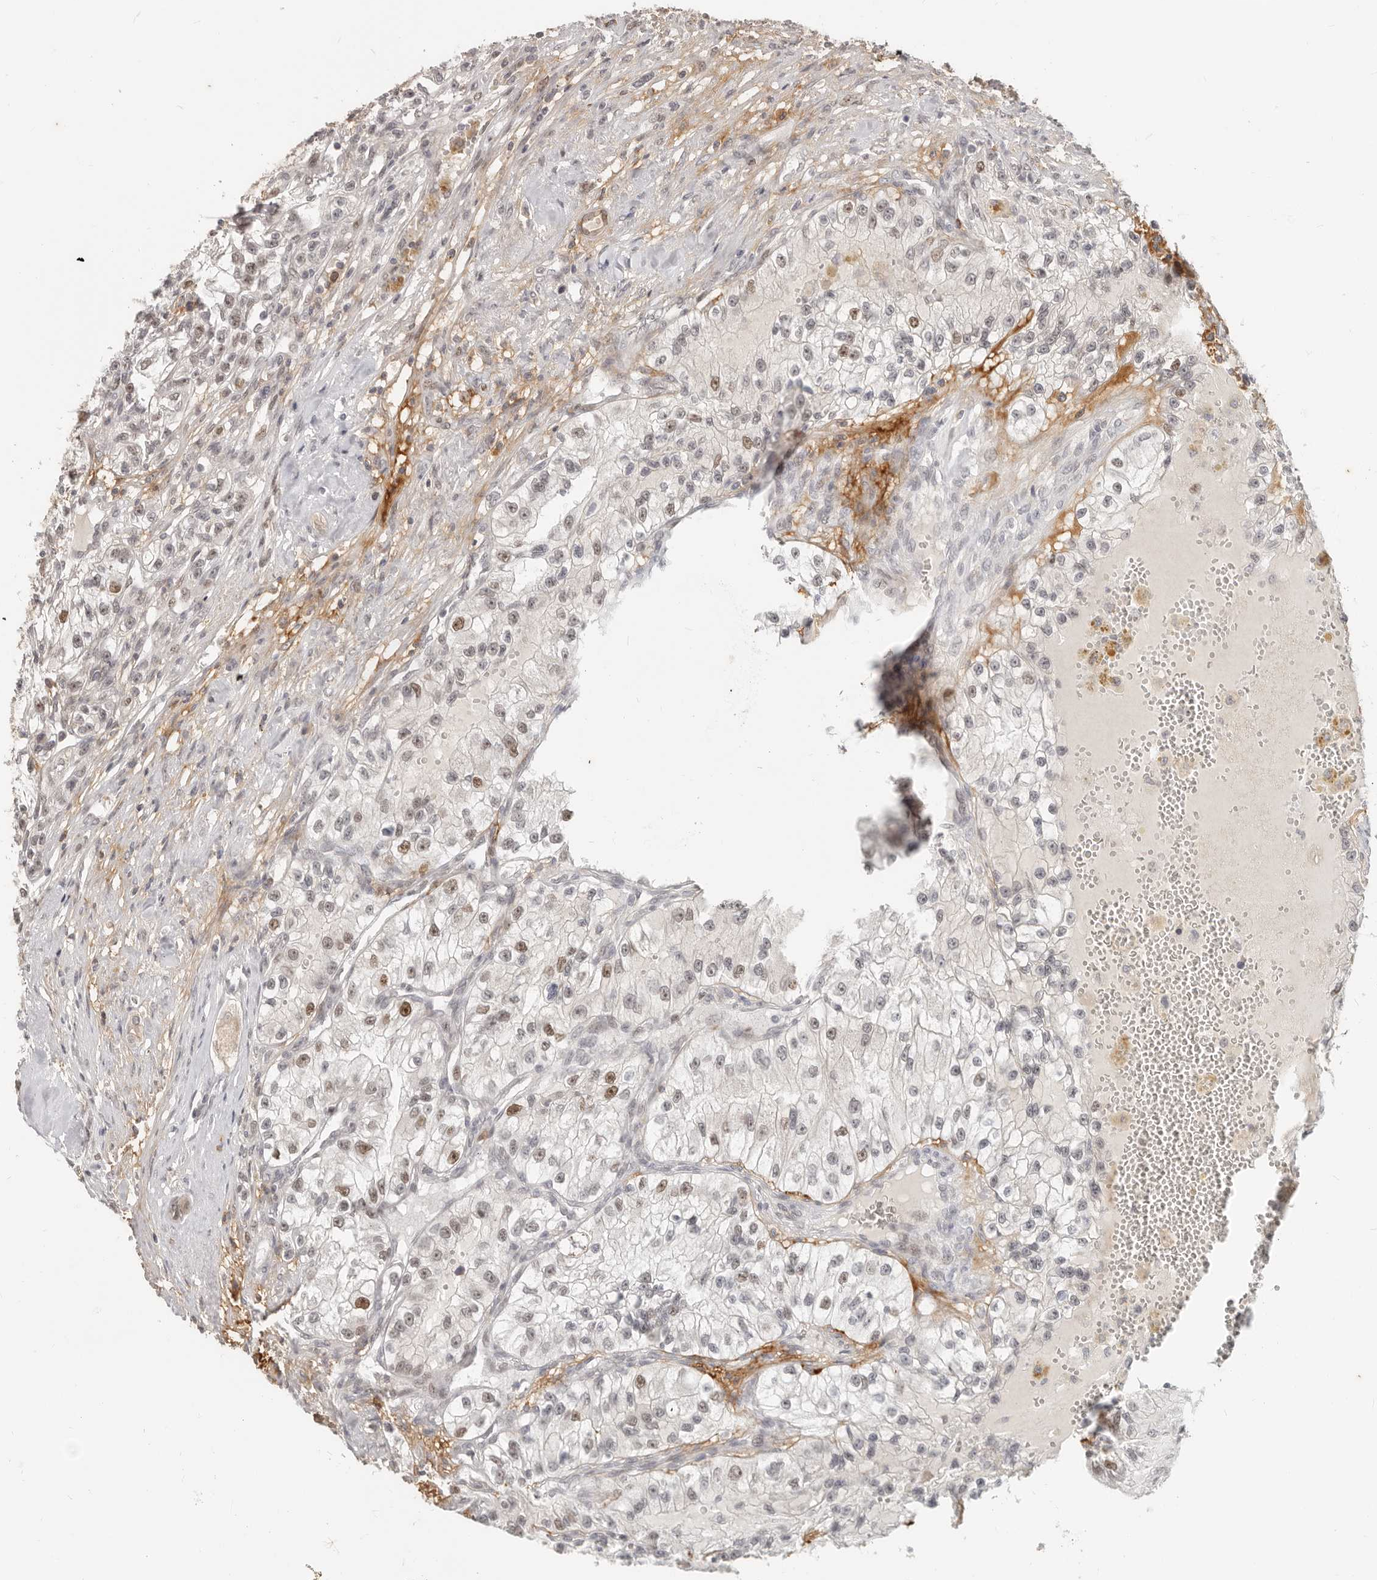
{"staining": {"intensity": "moderate", "quantity": "<25%", "location": "nuclear"}, "tissue": "renal cancer", "cell_type": "Tumor cells", "image_type": "cancer", "snomed": [{"axis": "morphology", "description": "Adenocarcinoma, NOS"}, {"axis": "topography", "description": "Kidney"}], "caption": "Protein staining demonstrates moderate nuclear staining in approximately <25% of tumor cells in renal cancer (adenocarcinoma).", "gene": "RFC2", "patient": {"sex": "female", "age": 57}}